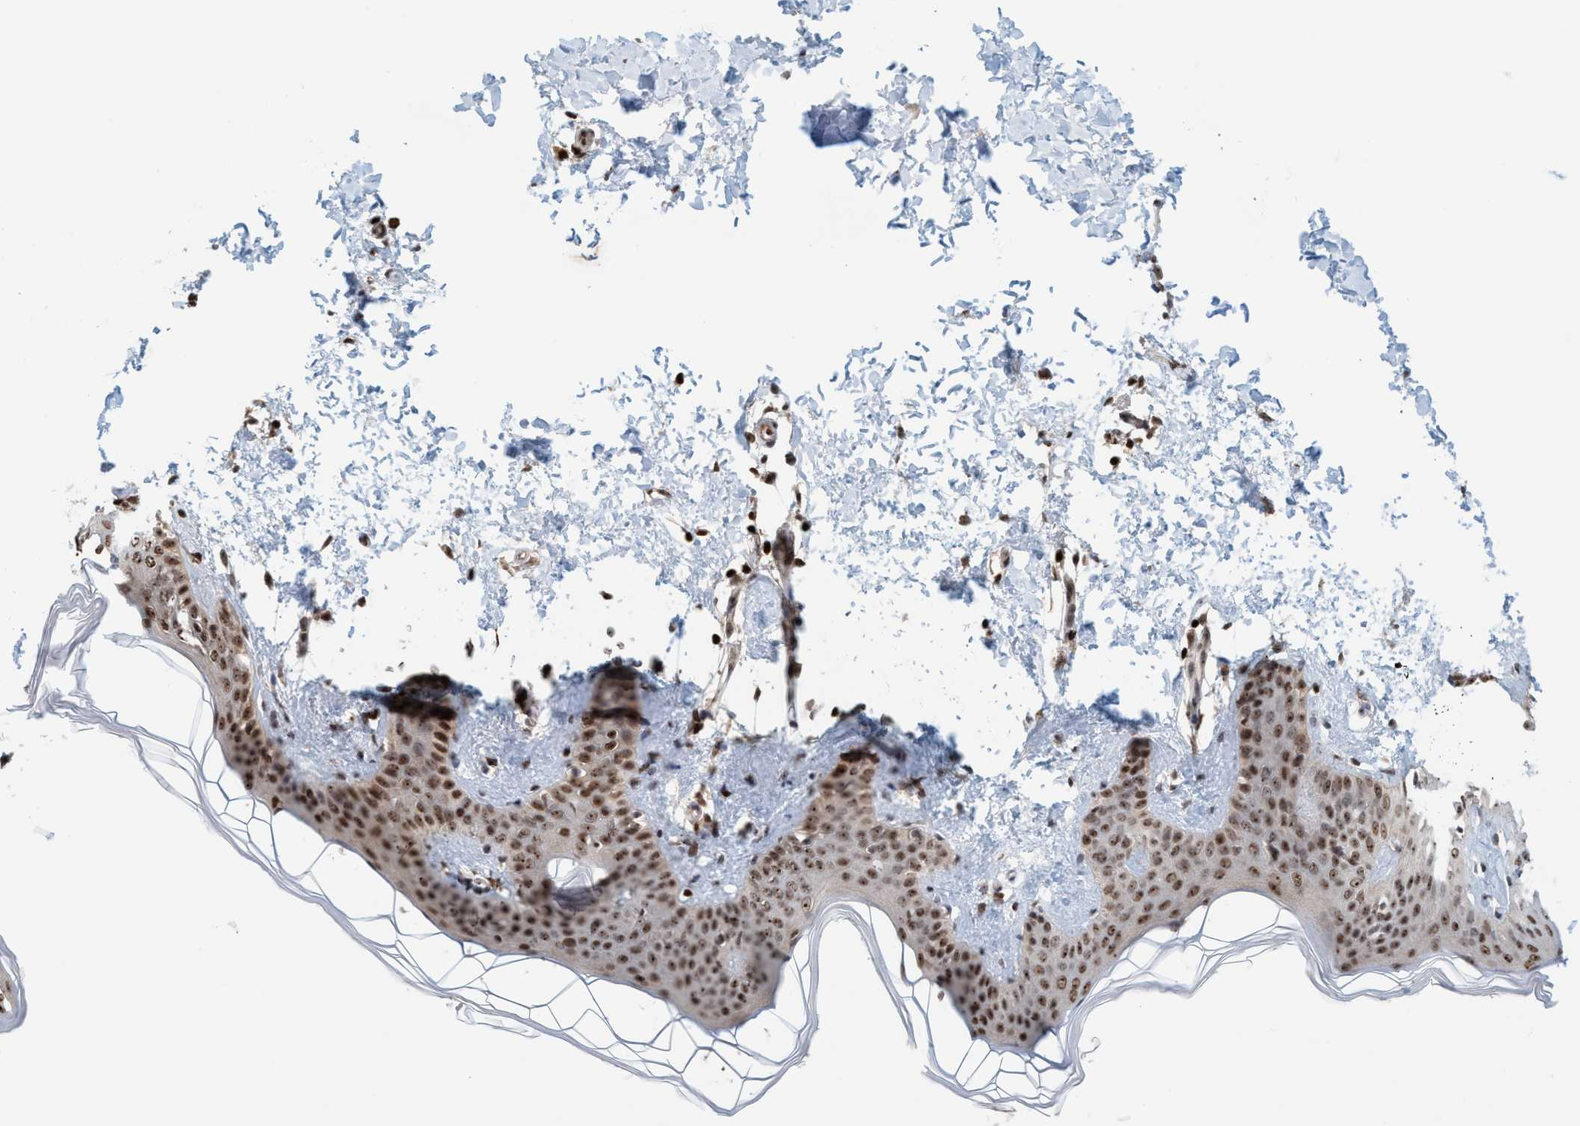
{"staining": {"intensity": "strong", "quantity": ">75%", "location": "nuclear"}, "tissue": "skin", "cell_type": "Fibroblasts", "image_type": "normal", "snomed": [{"axis": "morphology", "description": "Normal tissue, NOS"}, {"axis": "topography", "description": "Skin"}], "caption": "Immunohistochemistry (IHC) of normal skin exhibits high levels of strong nuclear positivity in about >75% of fibroblasts.", "gene": "SMCR8", "patient": {"sex": "female", "age": 17}}